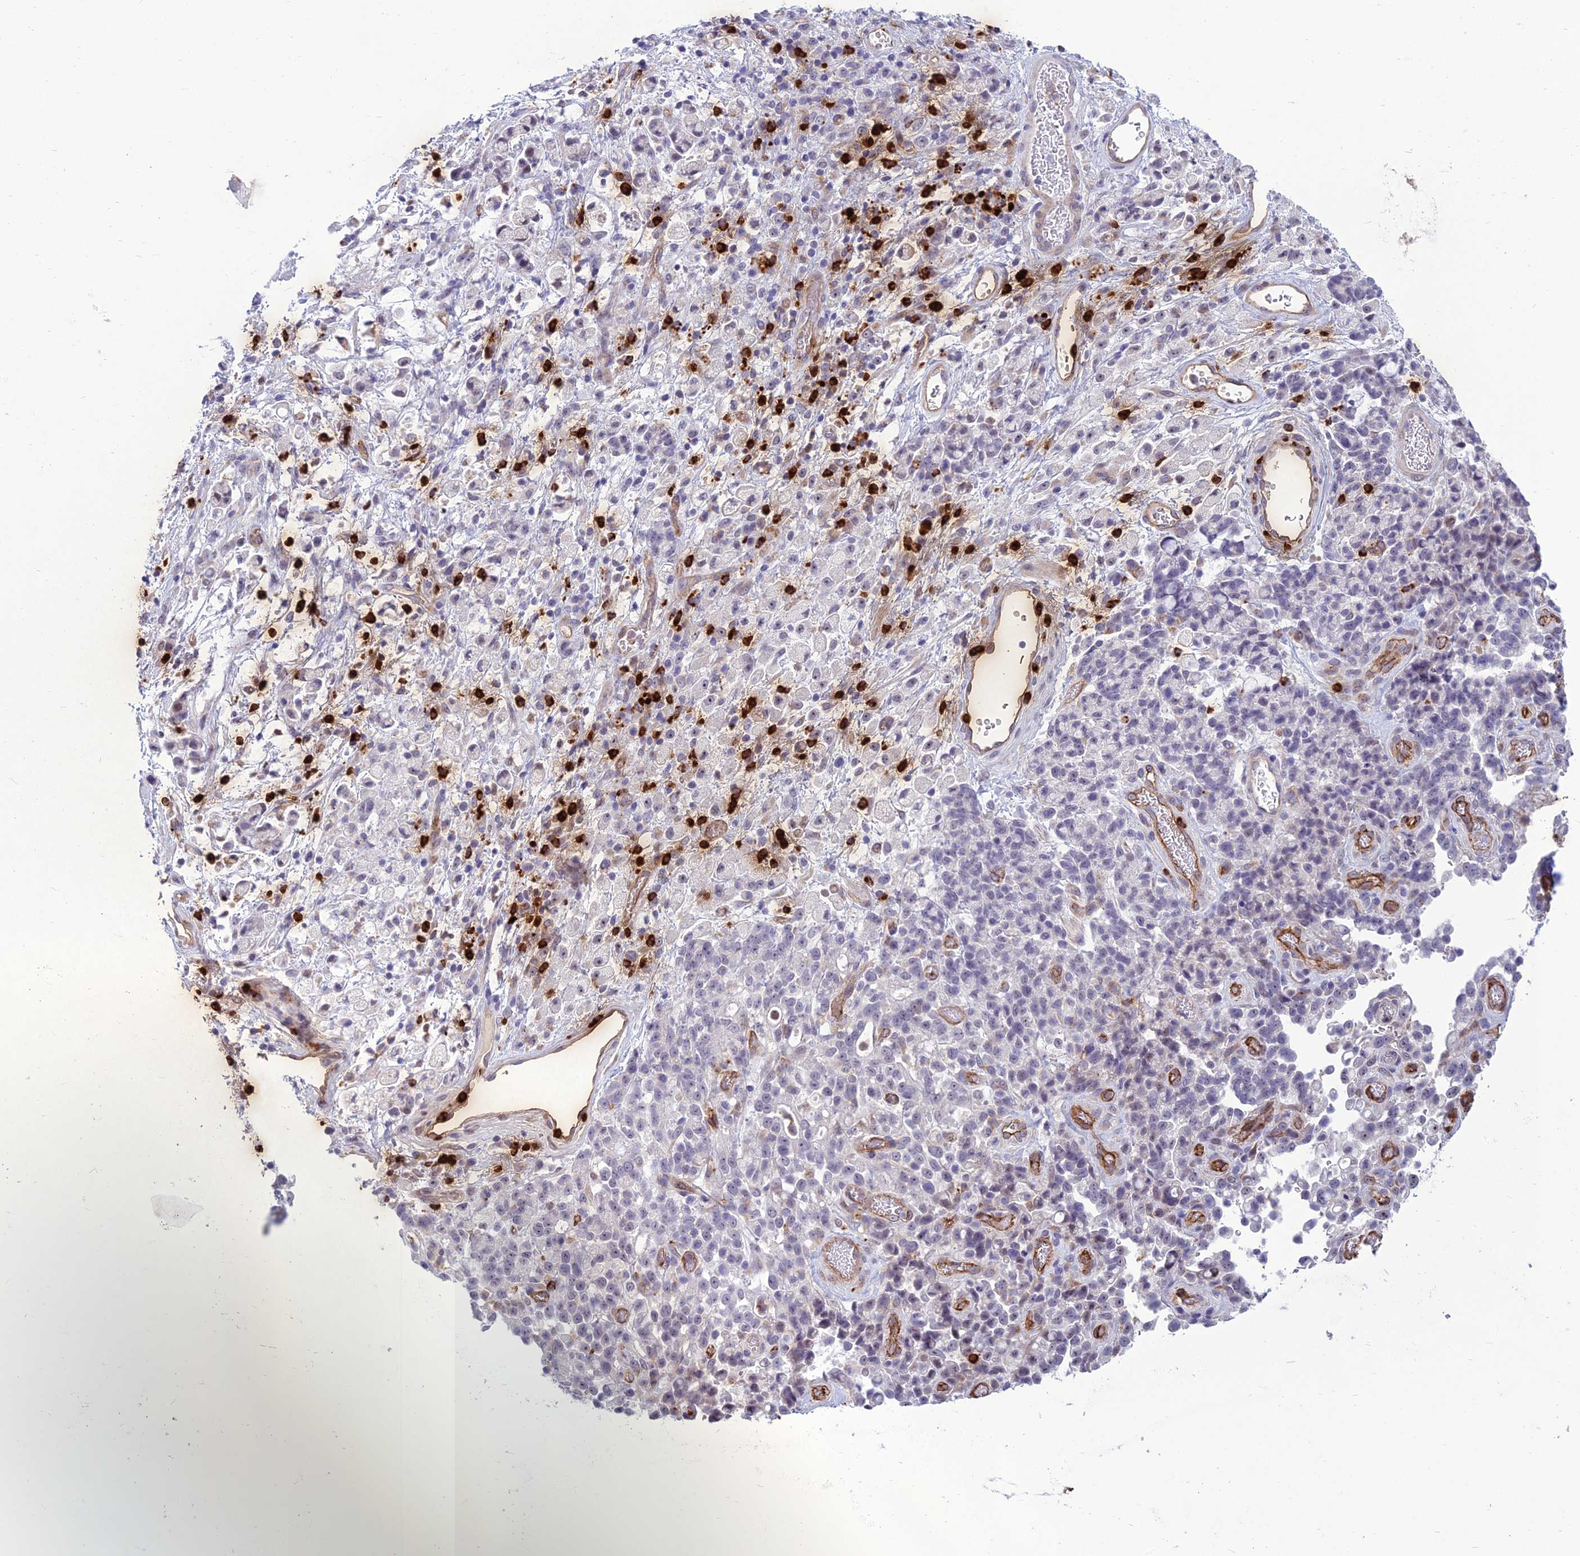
{"staining": {"intensity": "negative", "quantity": "none", "location": "none"}, "tissue": "stomach cancer", "cell_type": "Tumor cells", "image_type": "cancer", "snomed": [{"axis": "morphology", "description": "Adenocarcinoma, NOS"}, {"axis": "topography", "description": "Stomach"}], "caption": "This is a photomicrograph of immunohistochemistry (IHC) staining of stomach cancer (adenocarcinoma), which shows no positivity in tumor cells.", "gene": "BBS7", "patient": {"sex": "female", "age": 60}}